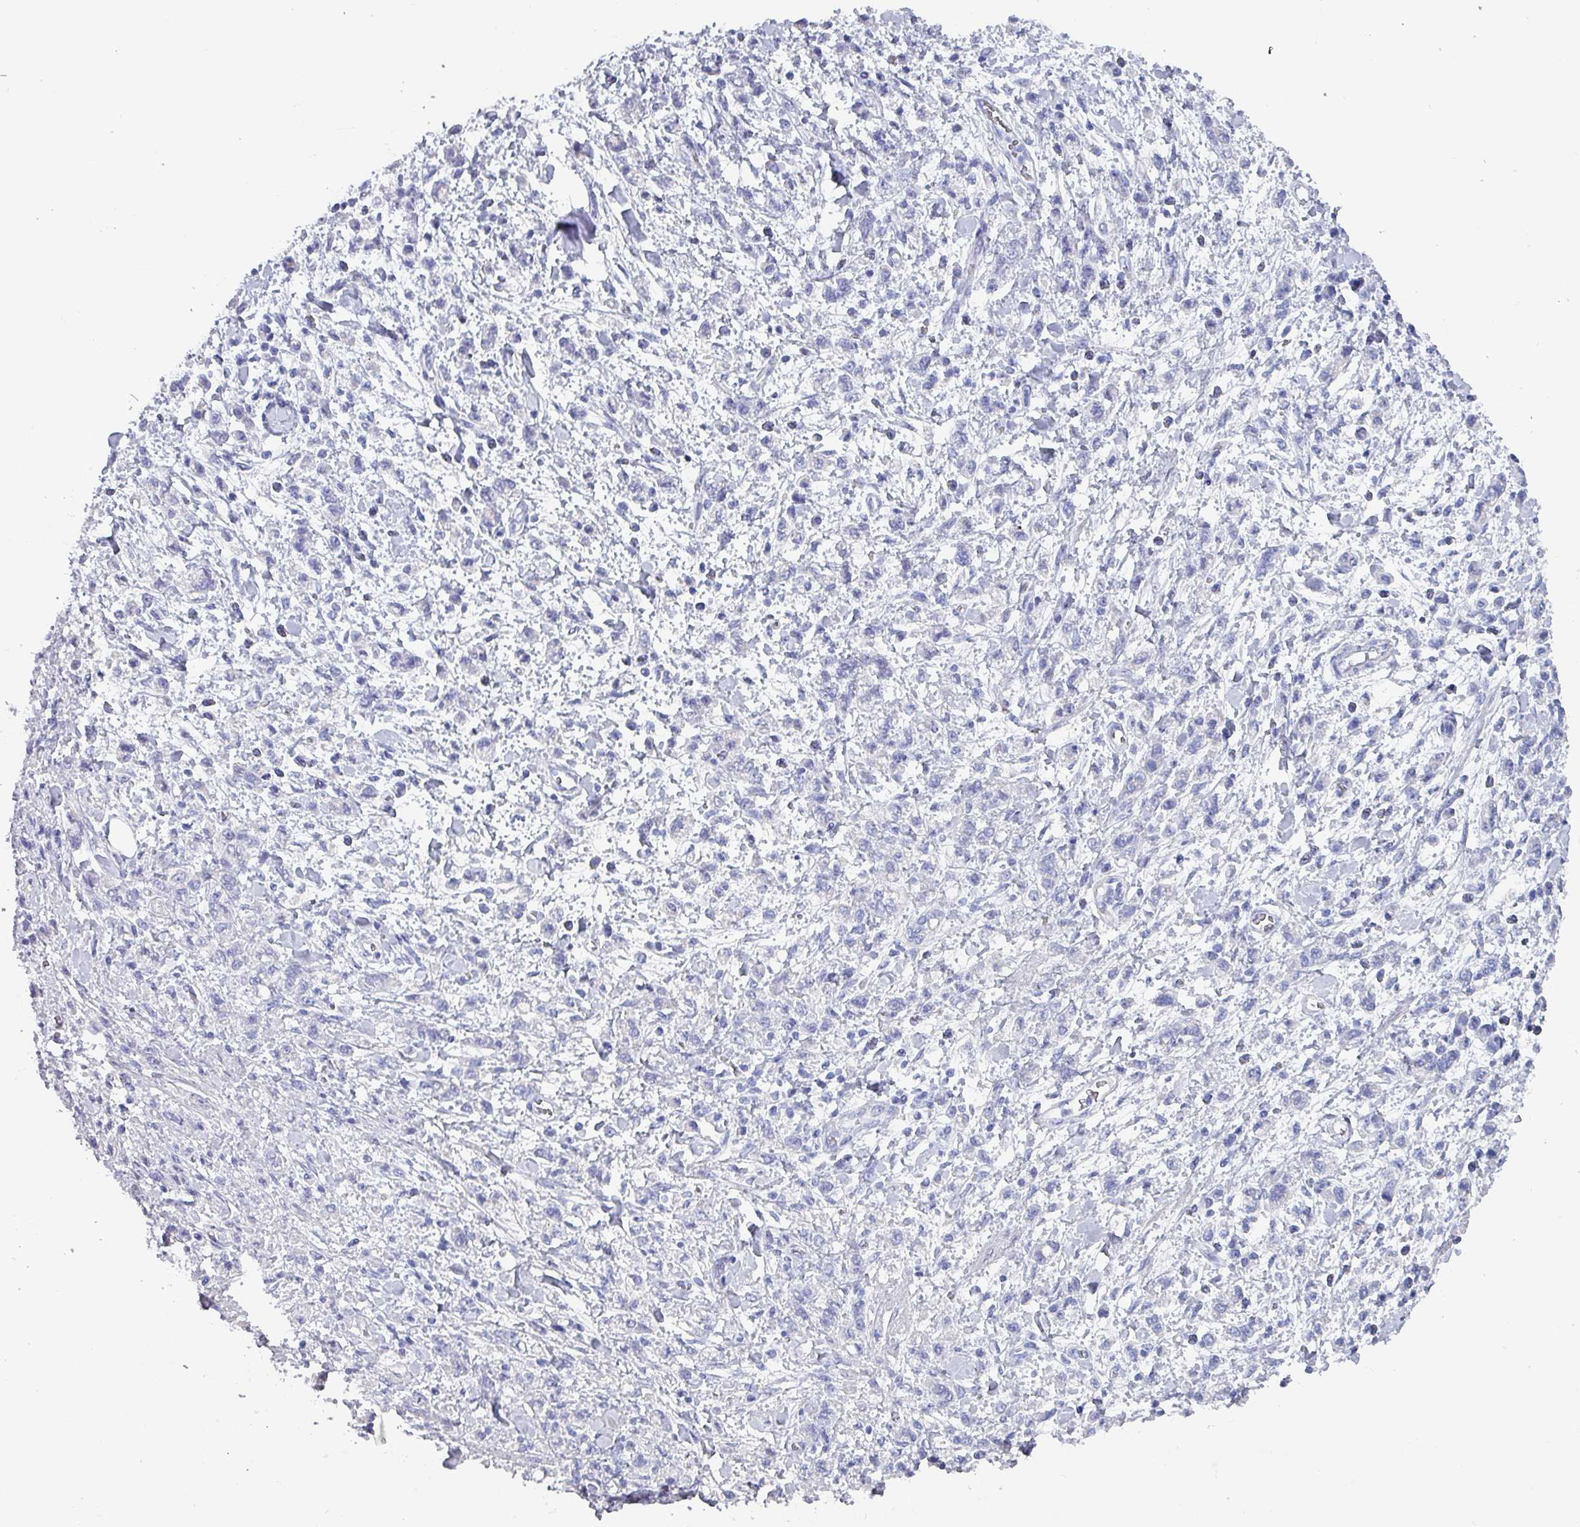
{"staining": {"intensity": "negative", "quantity": "none", "location": "none"}, "tissue": "stomach cancer", "cell_type": "Tumor cells", "image_type": "cancer", "snomed": [{"axis": "morphology", "description": "Adenocarcinoma, NOS"}, {"axis": "topography", "description": "Stomach"}], "caption": "Image shows no protein positivity in tumor cells of stomach cancer (adenocarcinoma) tissue.", "gene": "INS-IGF2", "patient": {"sex": "male", "age": 77}}